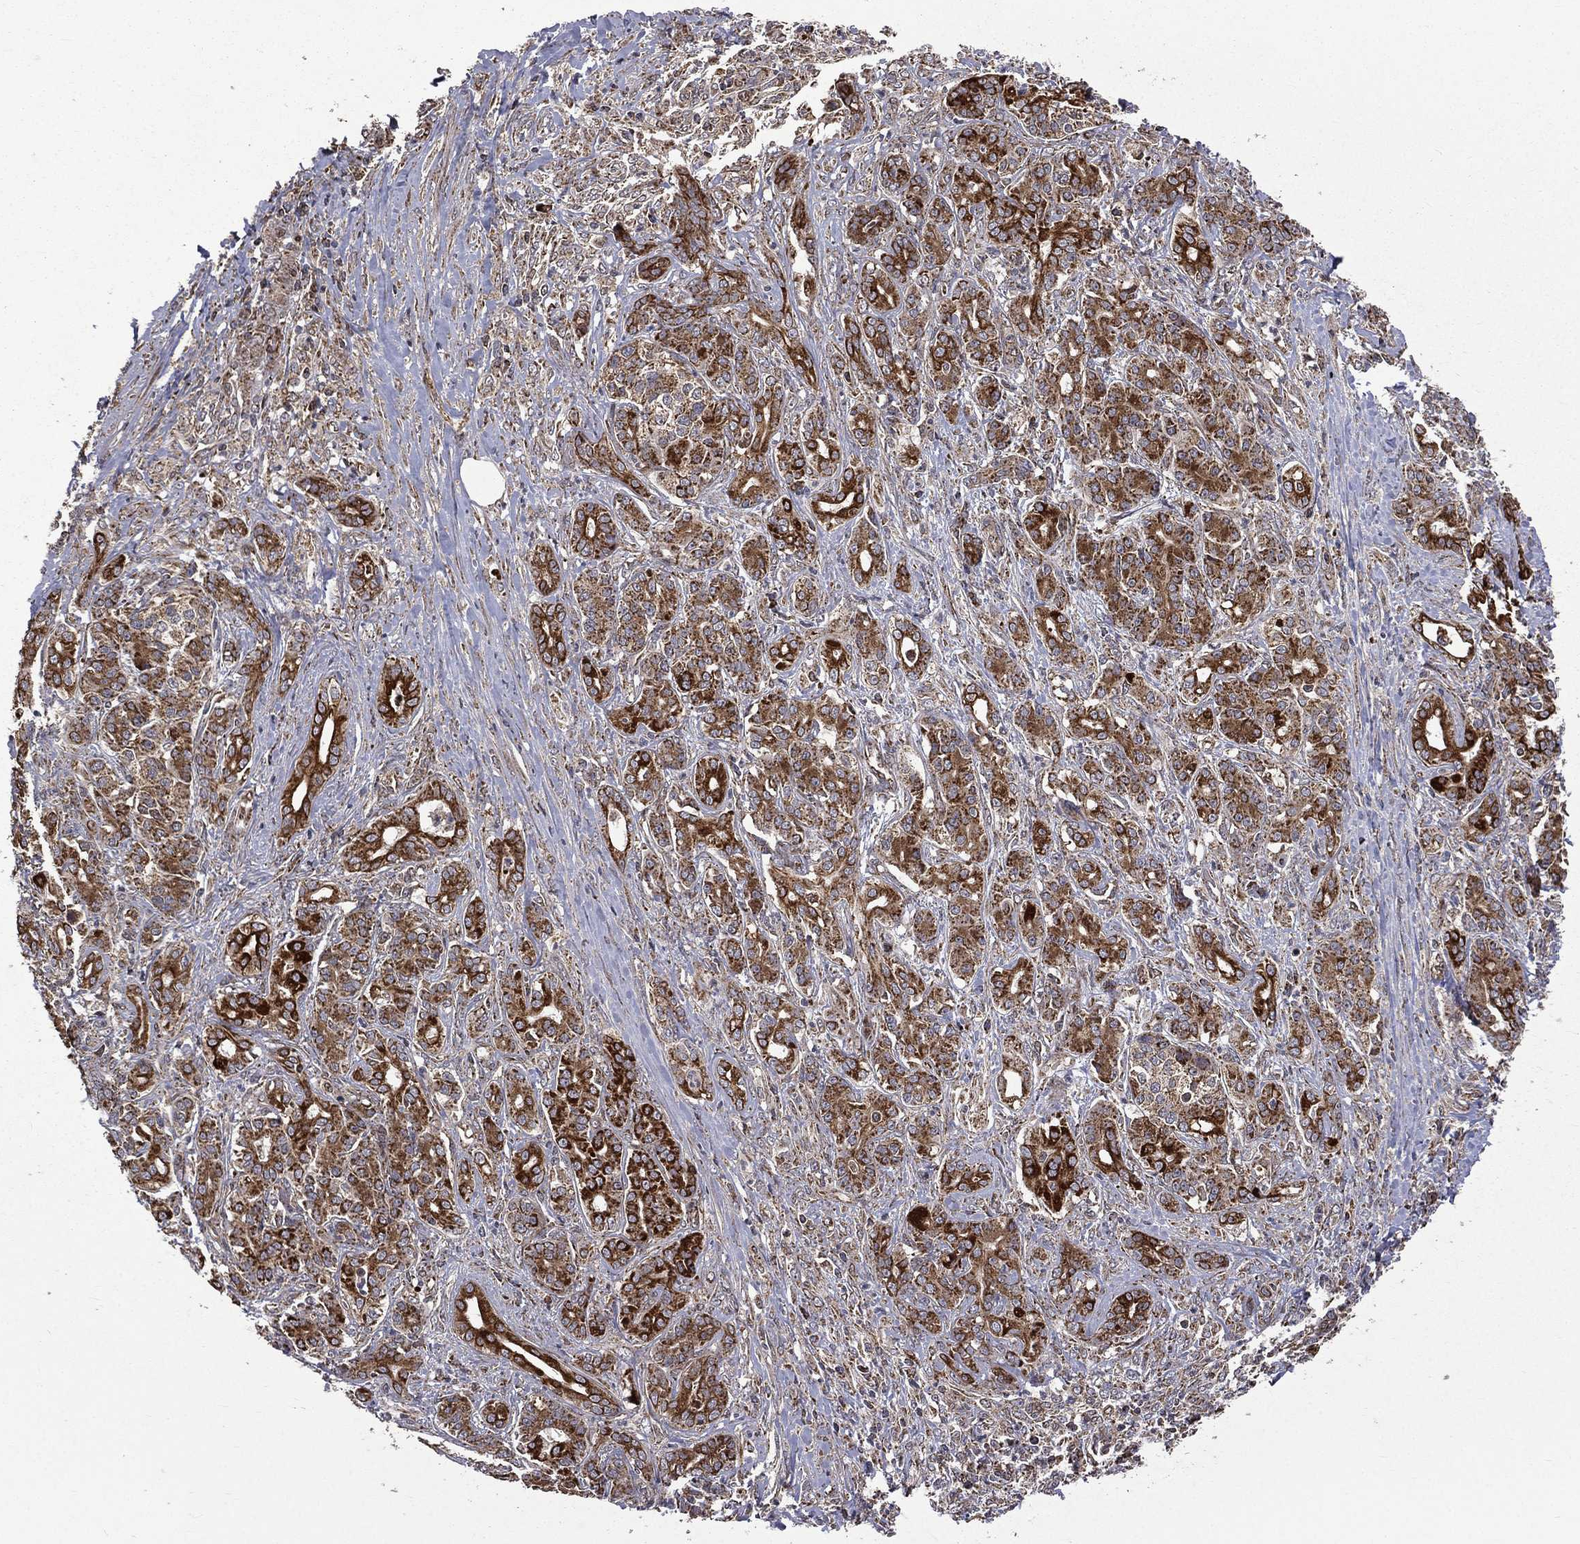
{"staining": {"intensity": "strong", "quantity": ">75%", "location": "cytoplasmic/membranous"}, "tissue": "pancreatic cancer", "cell_type": "Tumor cells", "image_type": "cancer", "snomed": [{"axis": "morphology", "description": "Normal tissue, NOS"}, {"axis": "morphology", "description": "Inflammation, NOS"}, {"axis": "morphology", "description": "Adenocarcinoma, NOS"}, {"axis": "topography", "description": "Pancreas"}], "caption": "The histopathology image reveals immunohistochemical staining of adenocarcinoma (pancreatic). There is strong cytoplasmic/membranous staining is seen in about >75% of tumor cells. (brown staining indicates protein expression, while blue staining denotes nuclei).", "gene": "GIMAP6", "patient": {"sex": "male", "age": 57}}